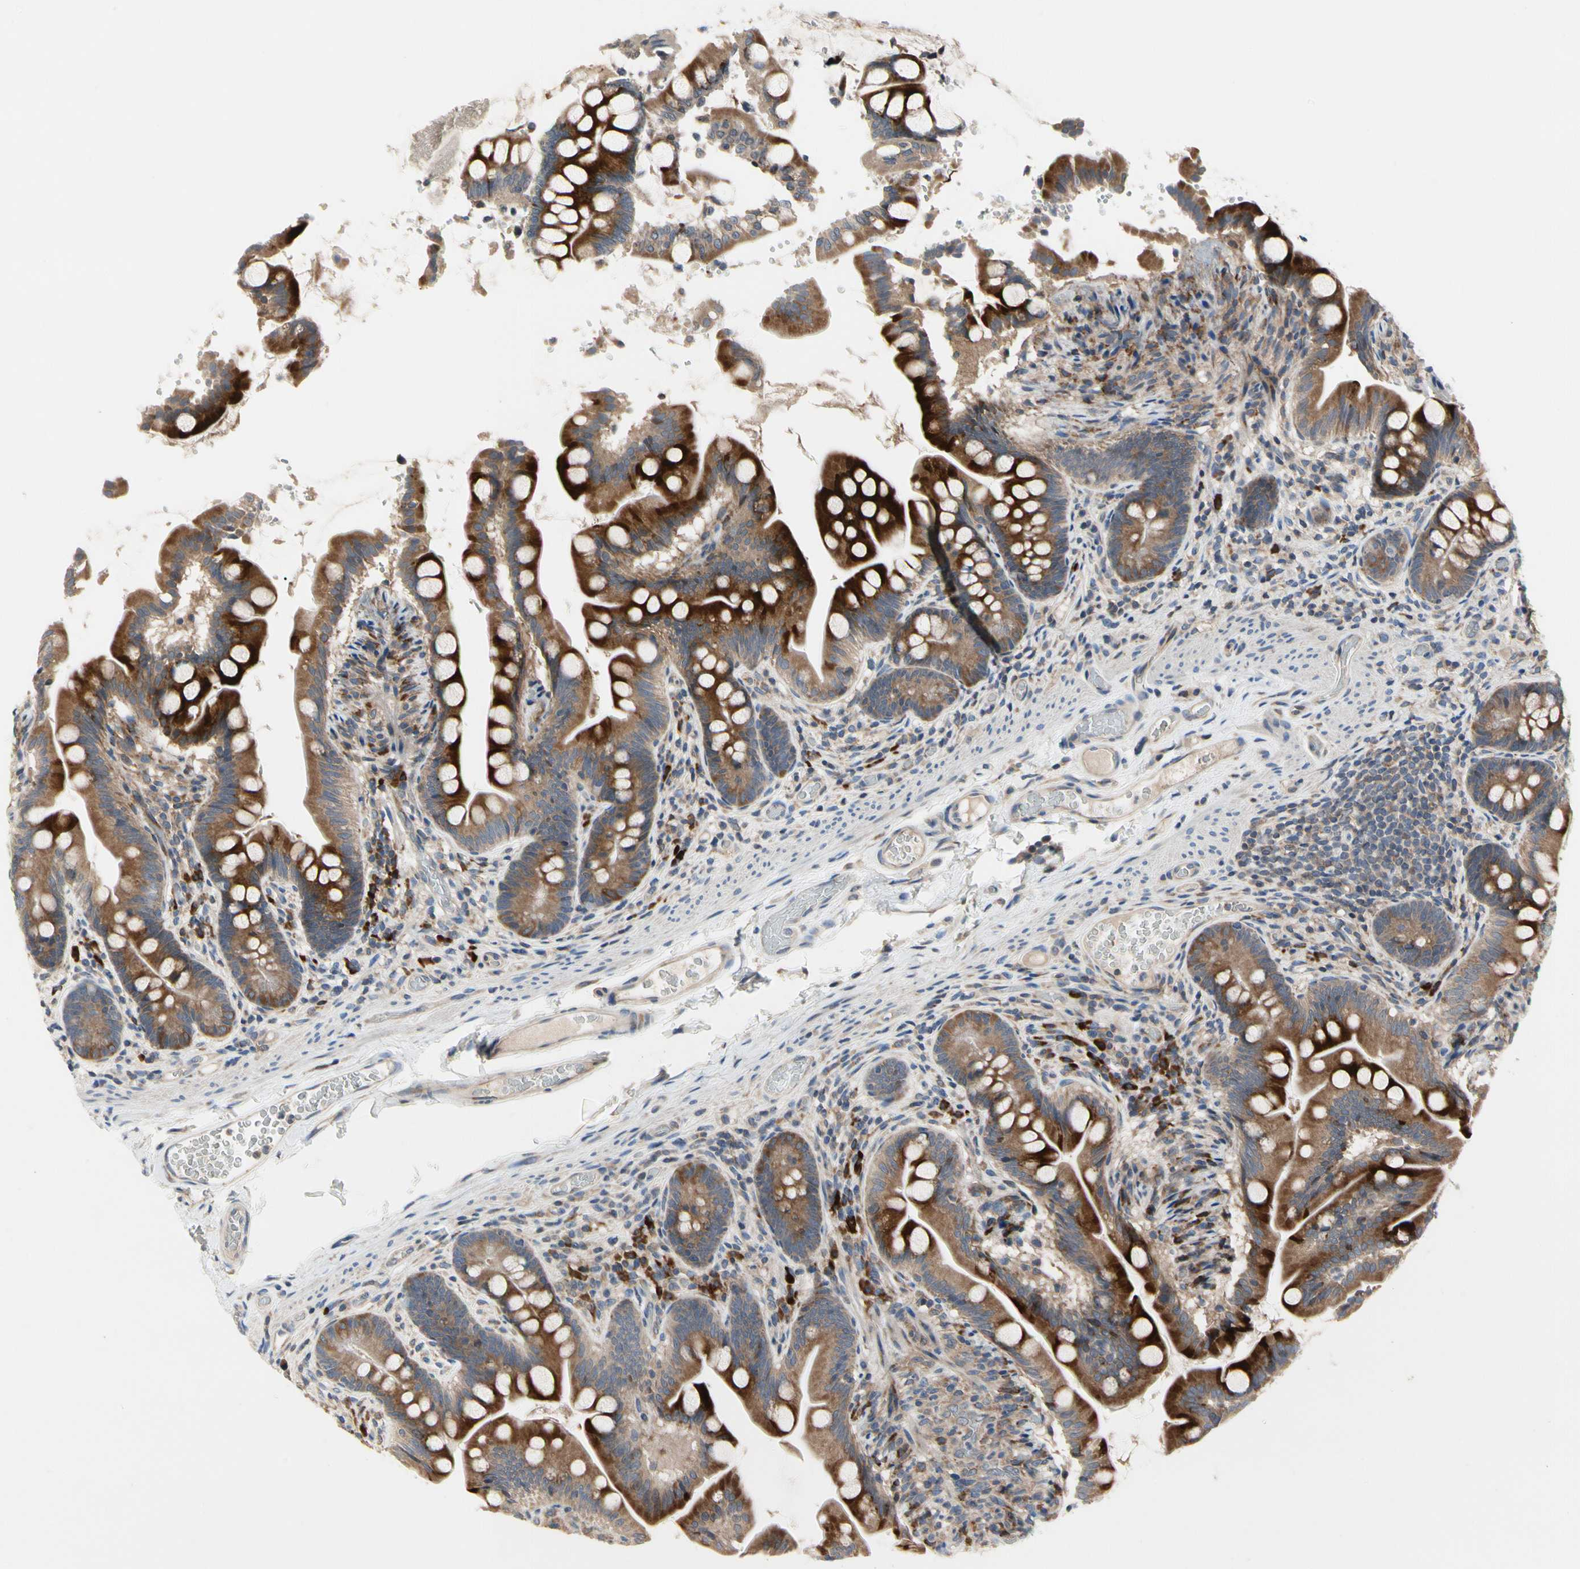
{"staining": {"intensity": "strong", "quantity": ">75%", "location": "cytoplasmic/membranous"}, "tissue": "small intestine", "cell_type": "Glandular cells", "image_type": "normal", "snomed": [{"axis": "morphology", "description": "Normal tissue, NOS"}, {"axis": "topography", "description": "Small intestine"}], "caption": "This histopathology image reveals immunohistochemistry staining of normal human small intestine, with high strong cytoplasmic/membranous staining in about >75% of glandular cells.", "gene": "MMEL1", "patient": {"sex": "female", "age": 56}}